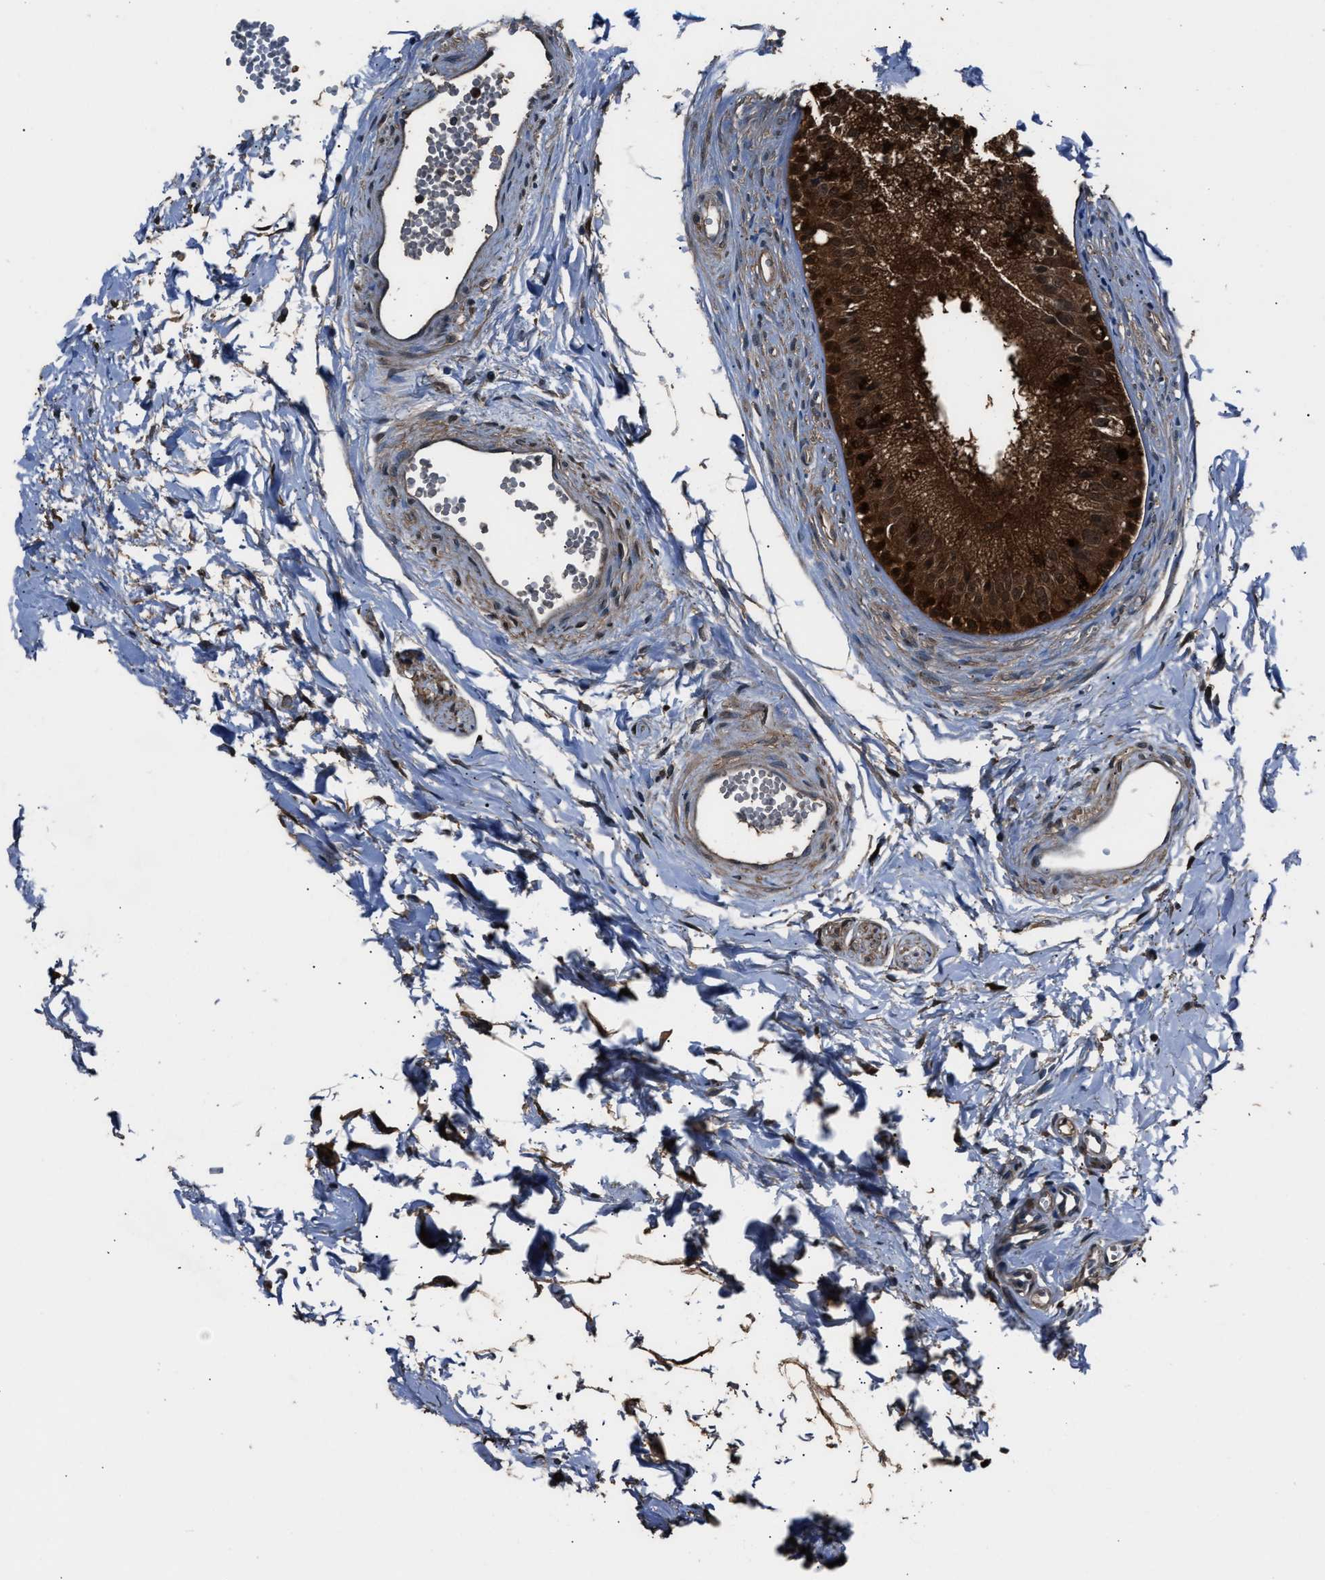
{"staining": {"intensity": "strong", "quantity": ">75%", "location": "cytoplasmic/membranous,nuclear"}, "tissue": "epididymis", "cell_type": "Glandular cells", "image_type": "normal", "snomed": [{"axis": "morphology", "description": "Normal tissue, NOS"}, {"axis": "topography", "description": "Epididymis"}], "caption": "Immunohistochemistry (IHC) of benign epididymis exhibits high levels of strong cytoplasmic/membranous,nuclear staining in about >75% of glandular cells.", "gene": "GSTP1", "patient": {"sex": "male", "age": 56}}